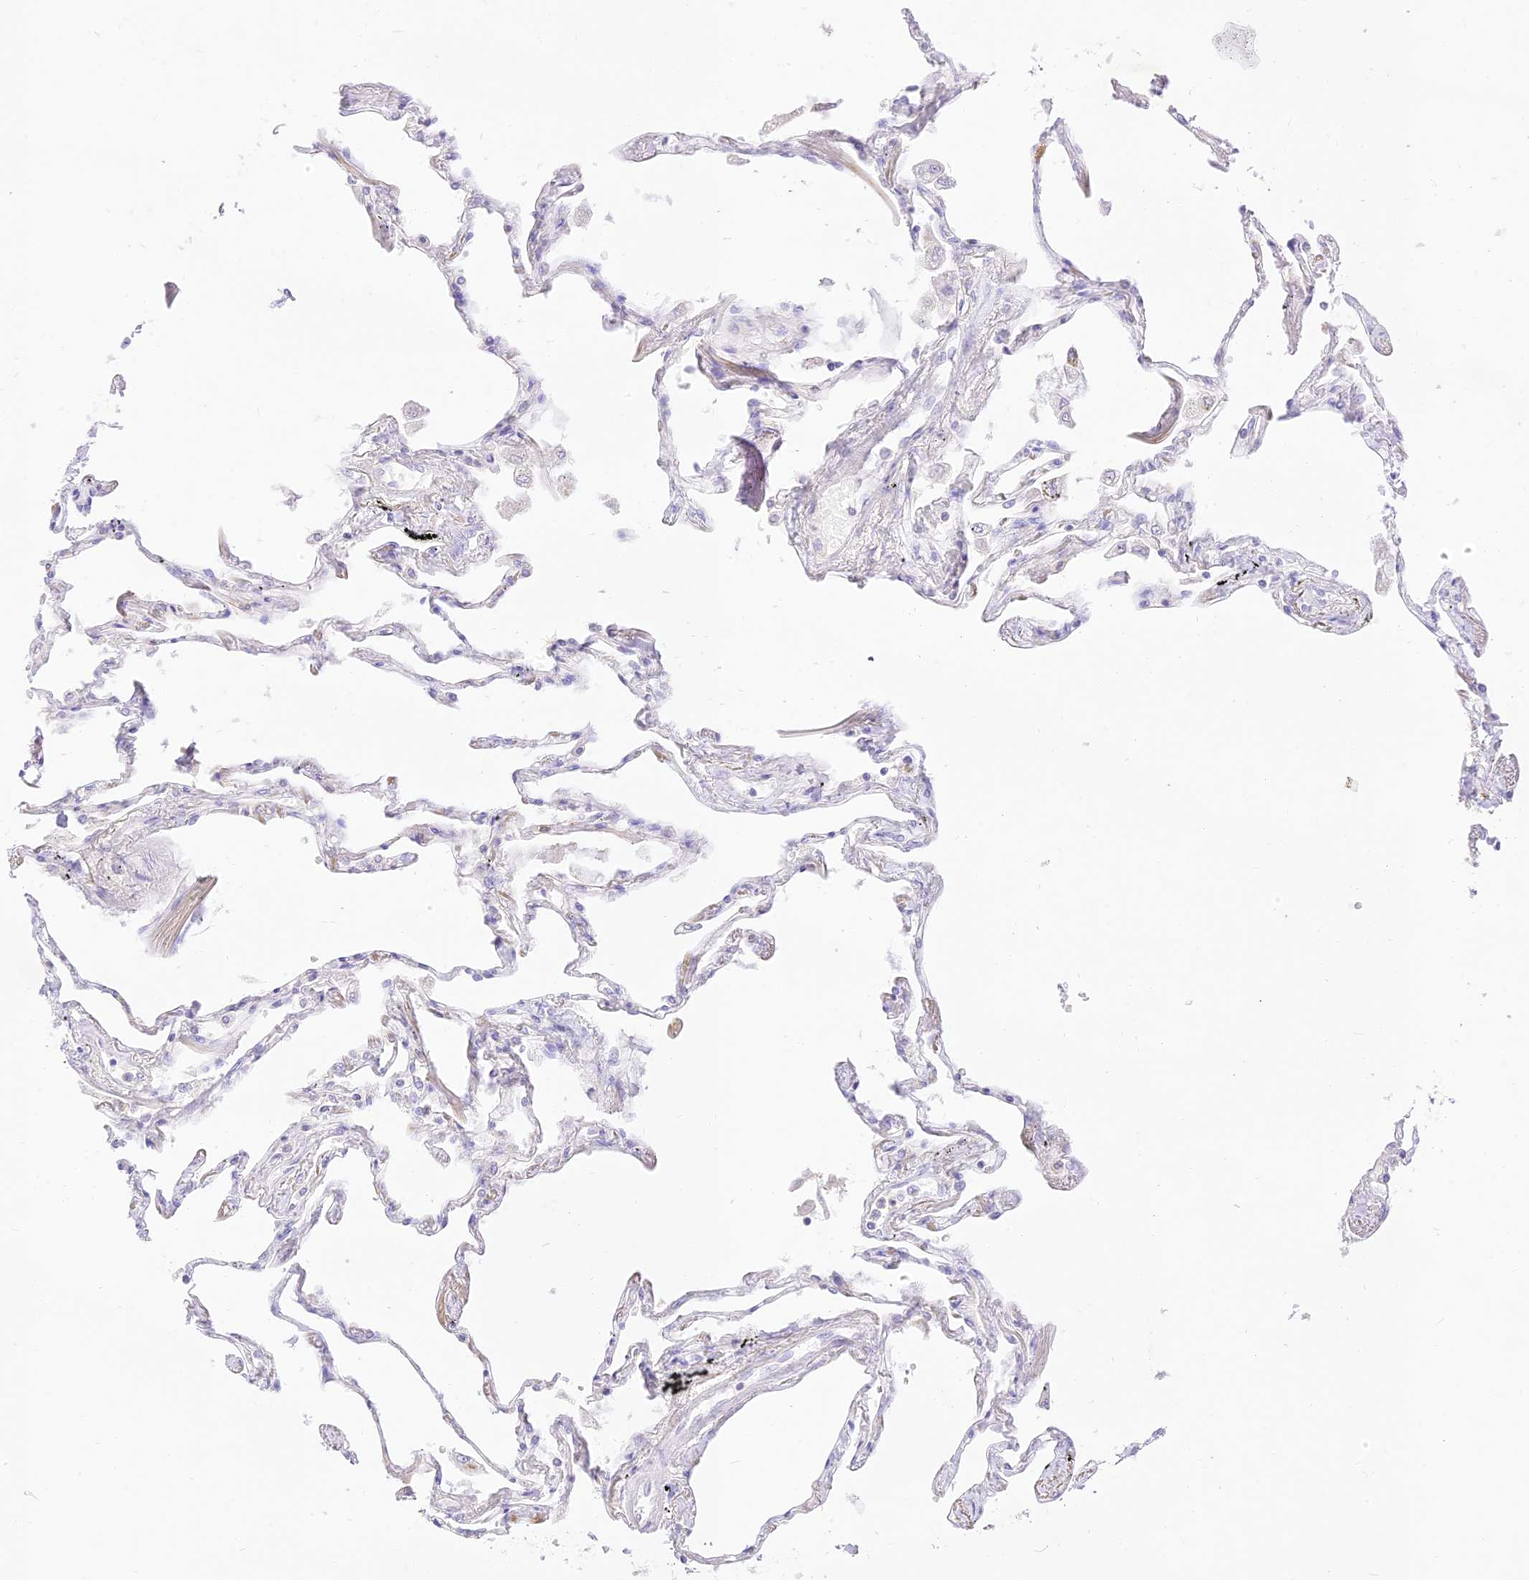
{"staining": {"intensity": "negative", "quantity": "none", "location": "none"}, "tissue": "lung", "cell_type": "Alveolar cells", "image_type": "normal", "snomed": [{"axis": "morphology", "description": "Normal tissue, NOS"}, {"axis": "topography", "description": "Lung"}], "caption": "Micrograph shows no significant protein staining in alveolar cells of unremarkable lung.", "gene": "SEC13", "patient": {"sex": "female", "age": 67}}